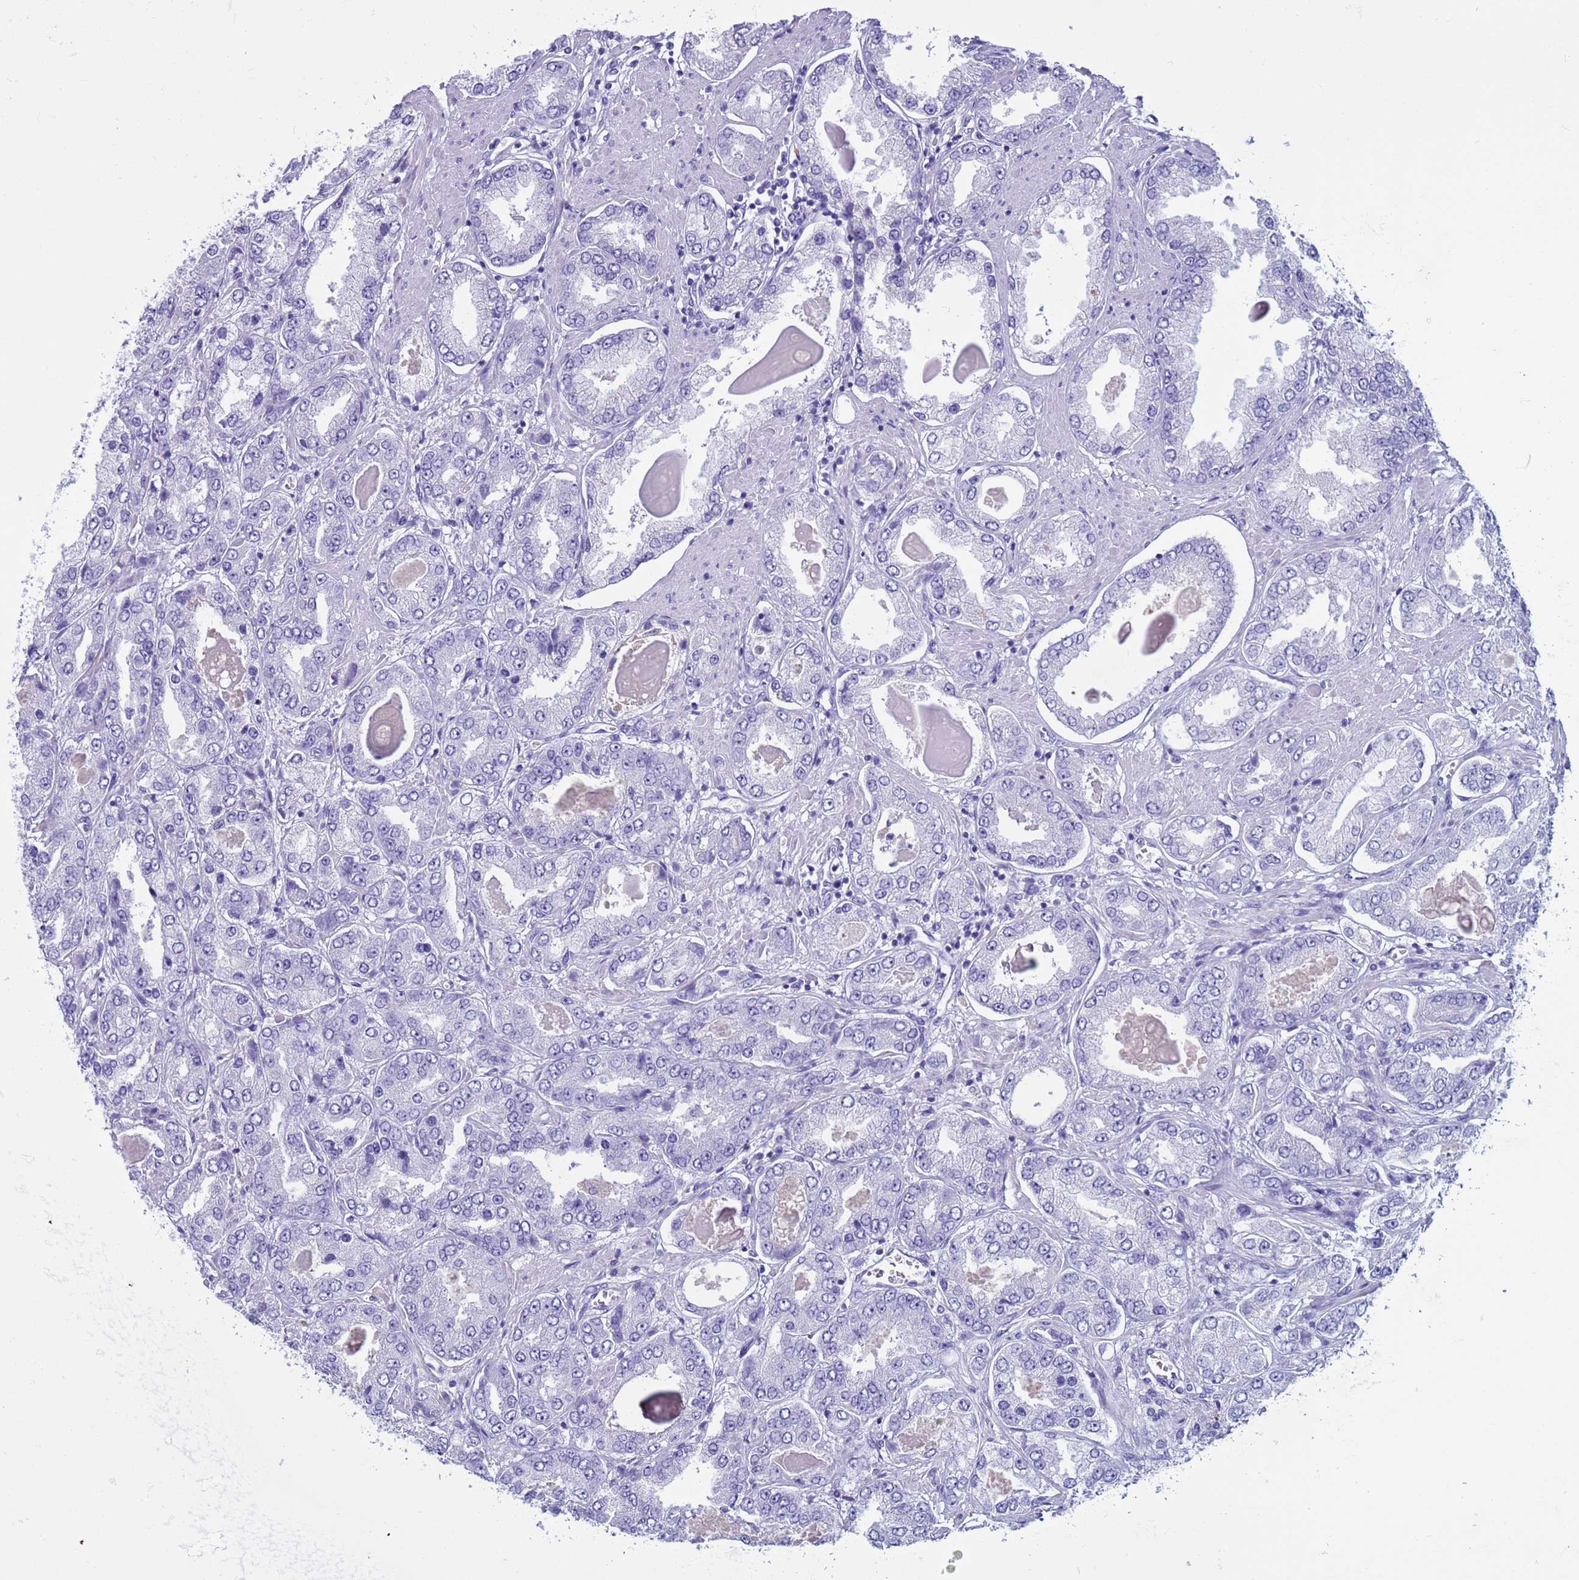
{"staining": {"intensity": "negative", "quantity": "none", "location": "none"}, "tissue": "prostate cancer", "cell_type": "Tumor cells", "image_type": "cancer", "snomed": [{"axis": "morphology", "description": "Adenocarcinoma, High grade"}, {"axis": "topography", "description": "Prostate"}], "caption": "IHC micrograph of neoplastic tissue: human prostate cancer stained with DAB (3,3'-diaminobenzidine) reveals no significant protein staining in tumor cells.", "gene": "CST4", "patient": {"sex": "male", "age": 68}}